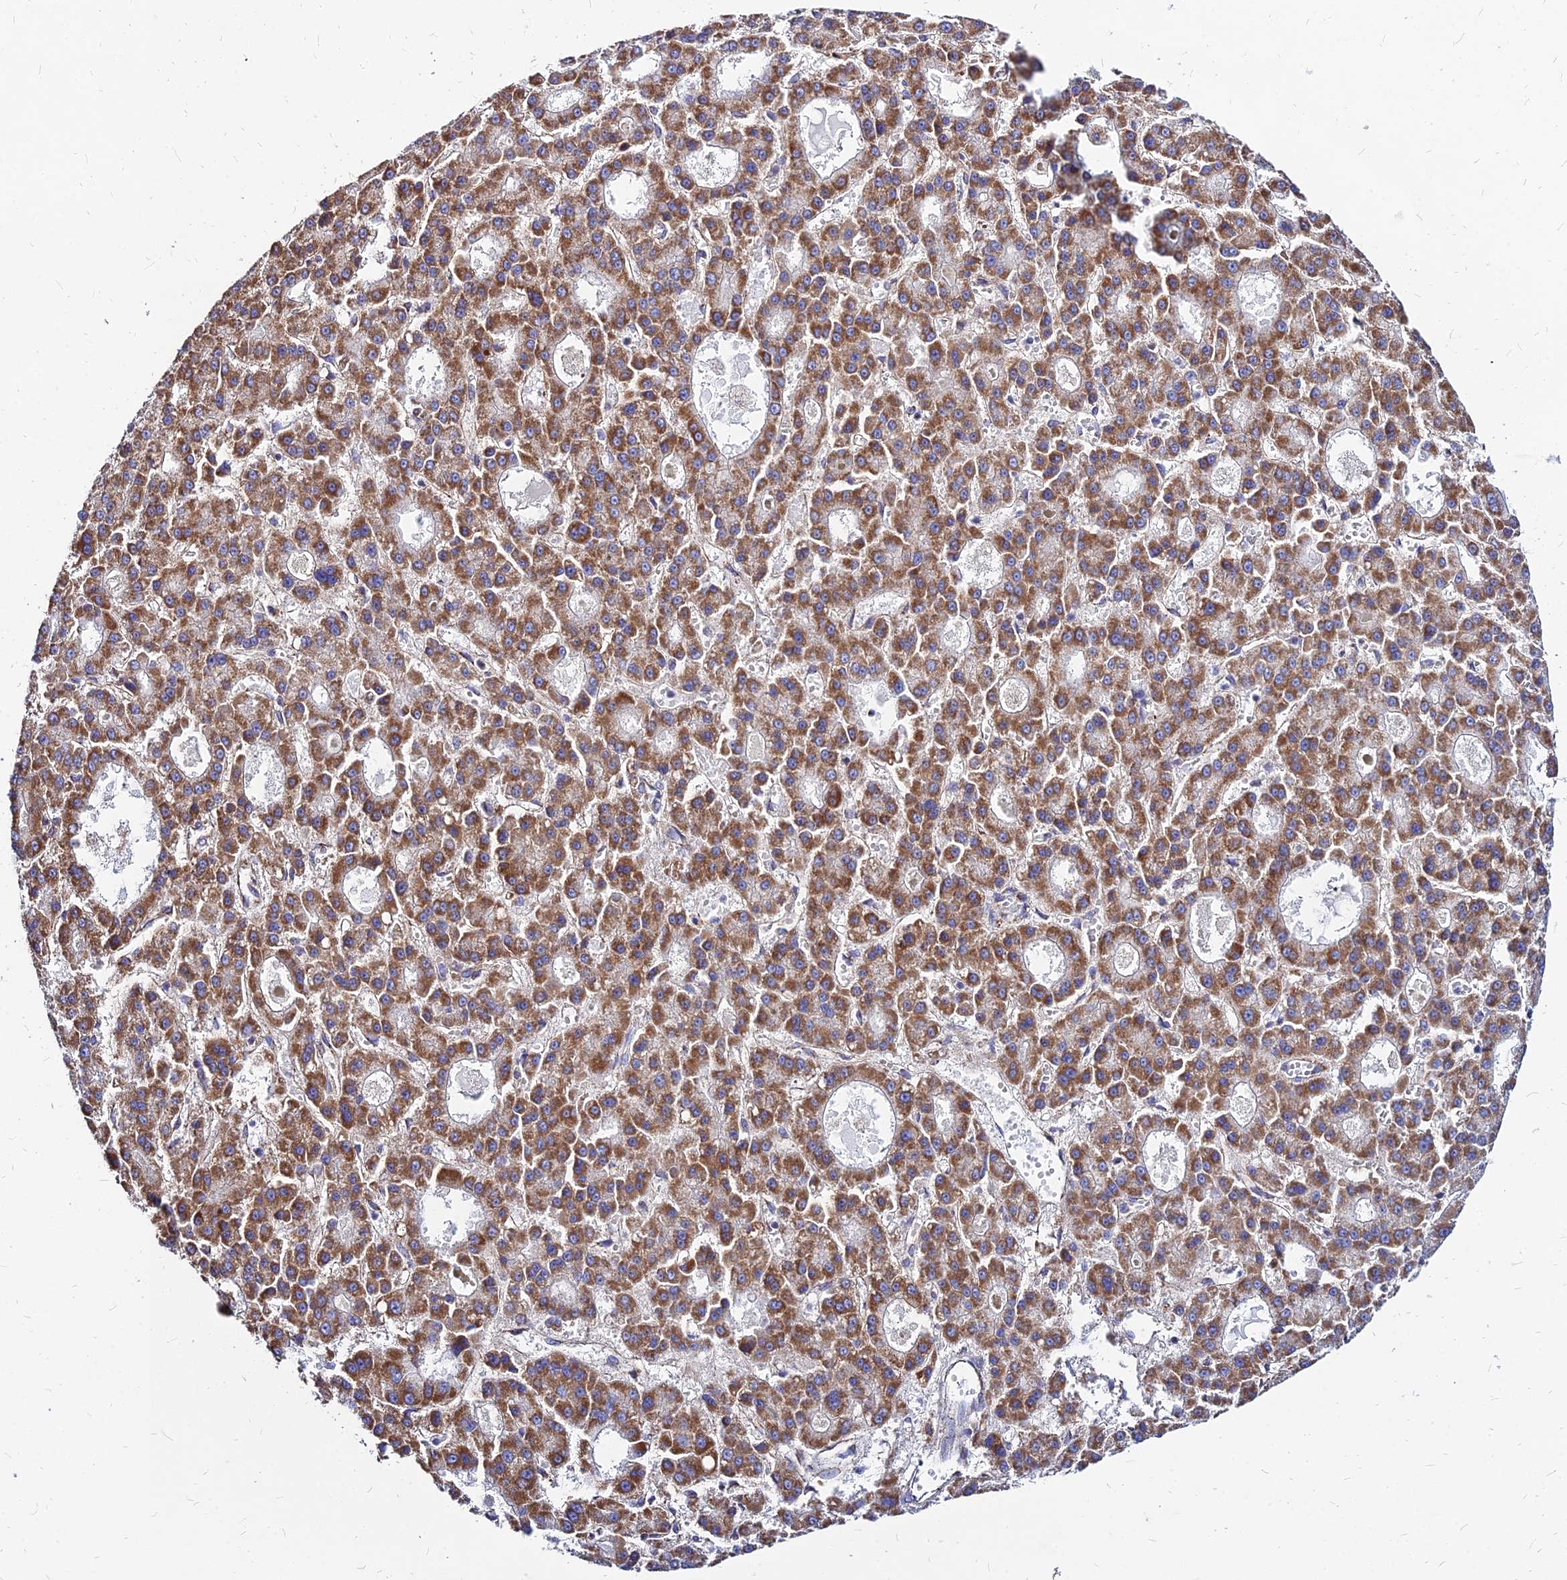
{"staining": {"intensity": "moderate", "quantity": ">75%", "location": "cytoplasmic/membranous"}, "tissue": "liver cancer", "cell_type": "Tumor cells", "image_type": "cancer", "snomed": [{"axis": "morphology", "description": "Carcinoma, Hepatocellular, NOS"}, {"axis": "topography", "description": "Liver"}], "caption": "Hepatocellular carcinoma (liver) tissue shows moderate cytoplasmic/membranous expression in approximately >75% of tumor cells, visualized by immunohistochemistry.", "gene": "DLD", "patient": {"sex": "male", "age": 70}}